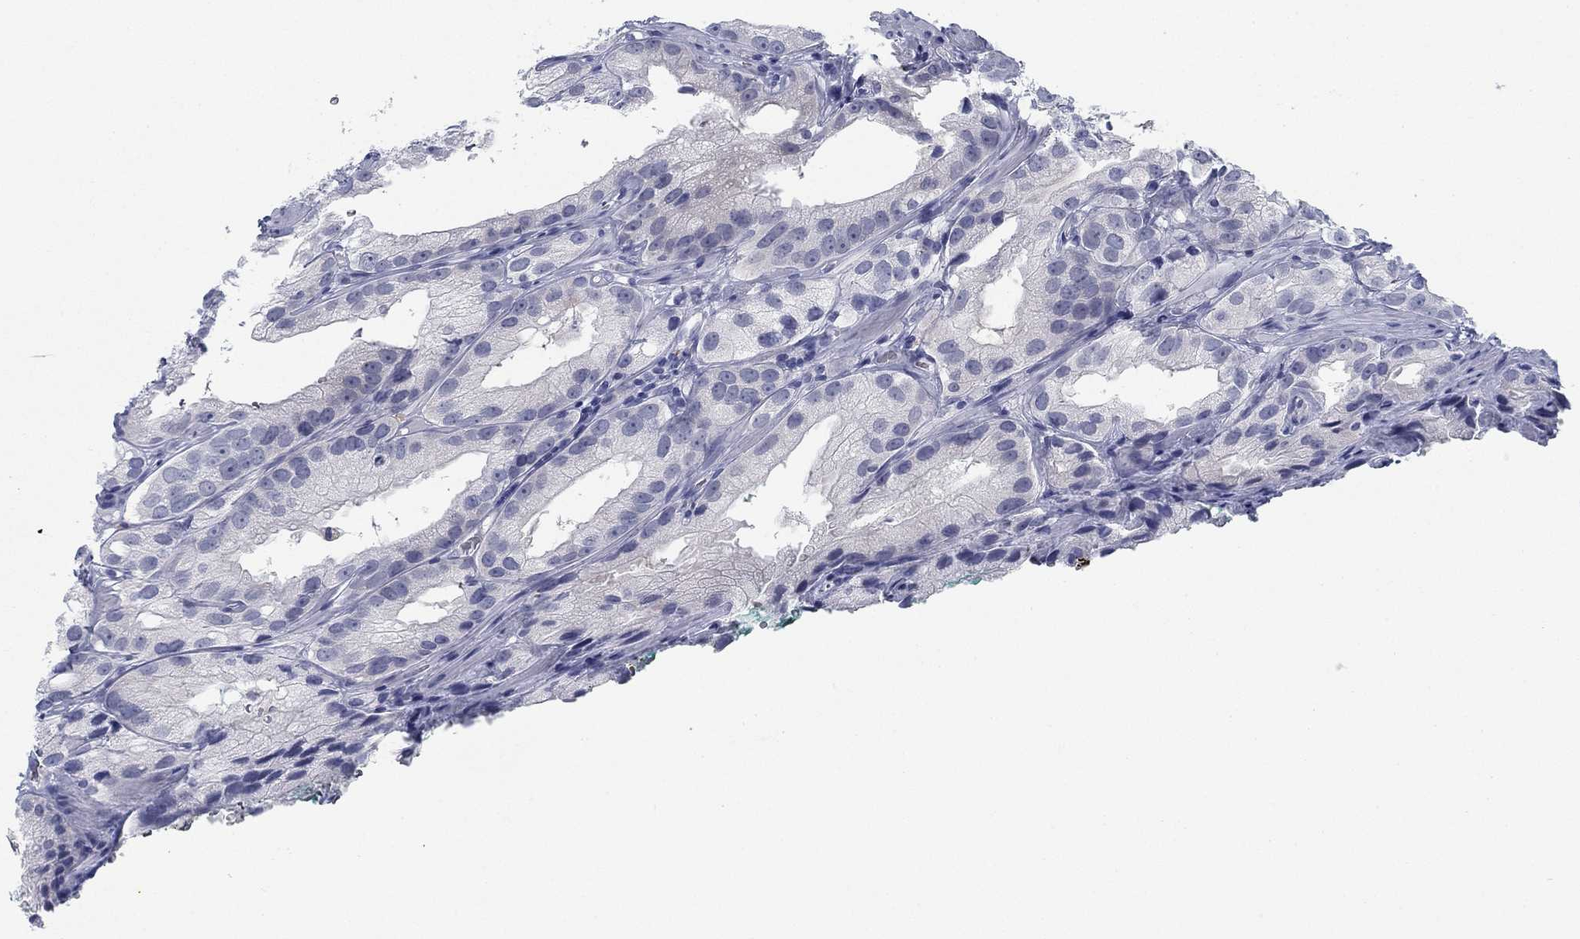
{"staining": {"intensity": "negative", "quantity": "none", "location": "none"}, "tissue": "prostate cancer", "cell_type": "Tumor cells", "image_type": "cancer", "snomed": [{"axis": "morphology", "description": "Adenocarcinoma, High grade"}, {"axis": "topography", "description": "Prostate and seminal vesicle, NOS"}], "caption": "This image is of prostate adenocarcinoma (high-grade) stained with immunohistochemistry (IHC) to label a protein in brown with the nuclei are counter-stained blue. There is no expression in tumor cells.", "gene": "DNAL1", "patient": {"sex": "male", "age": 62}}